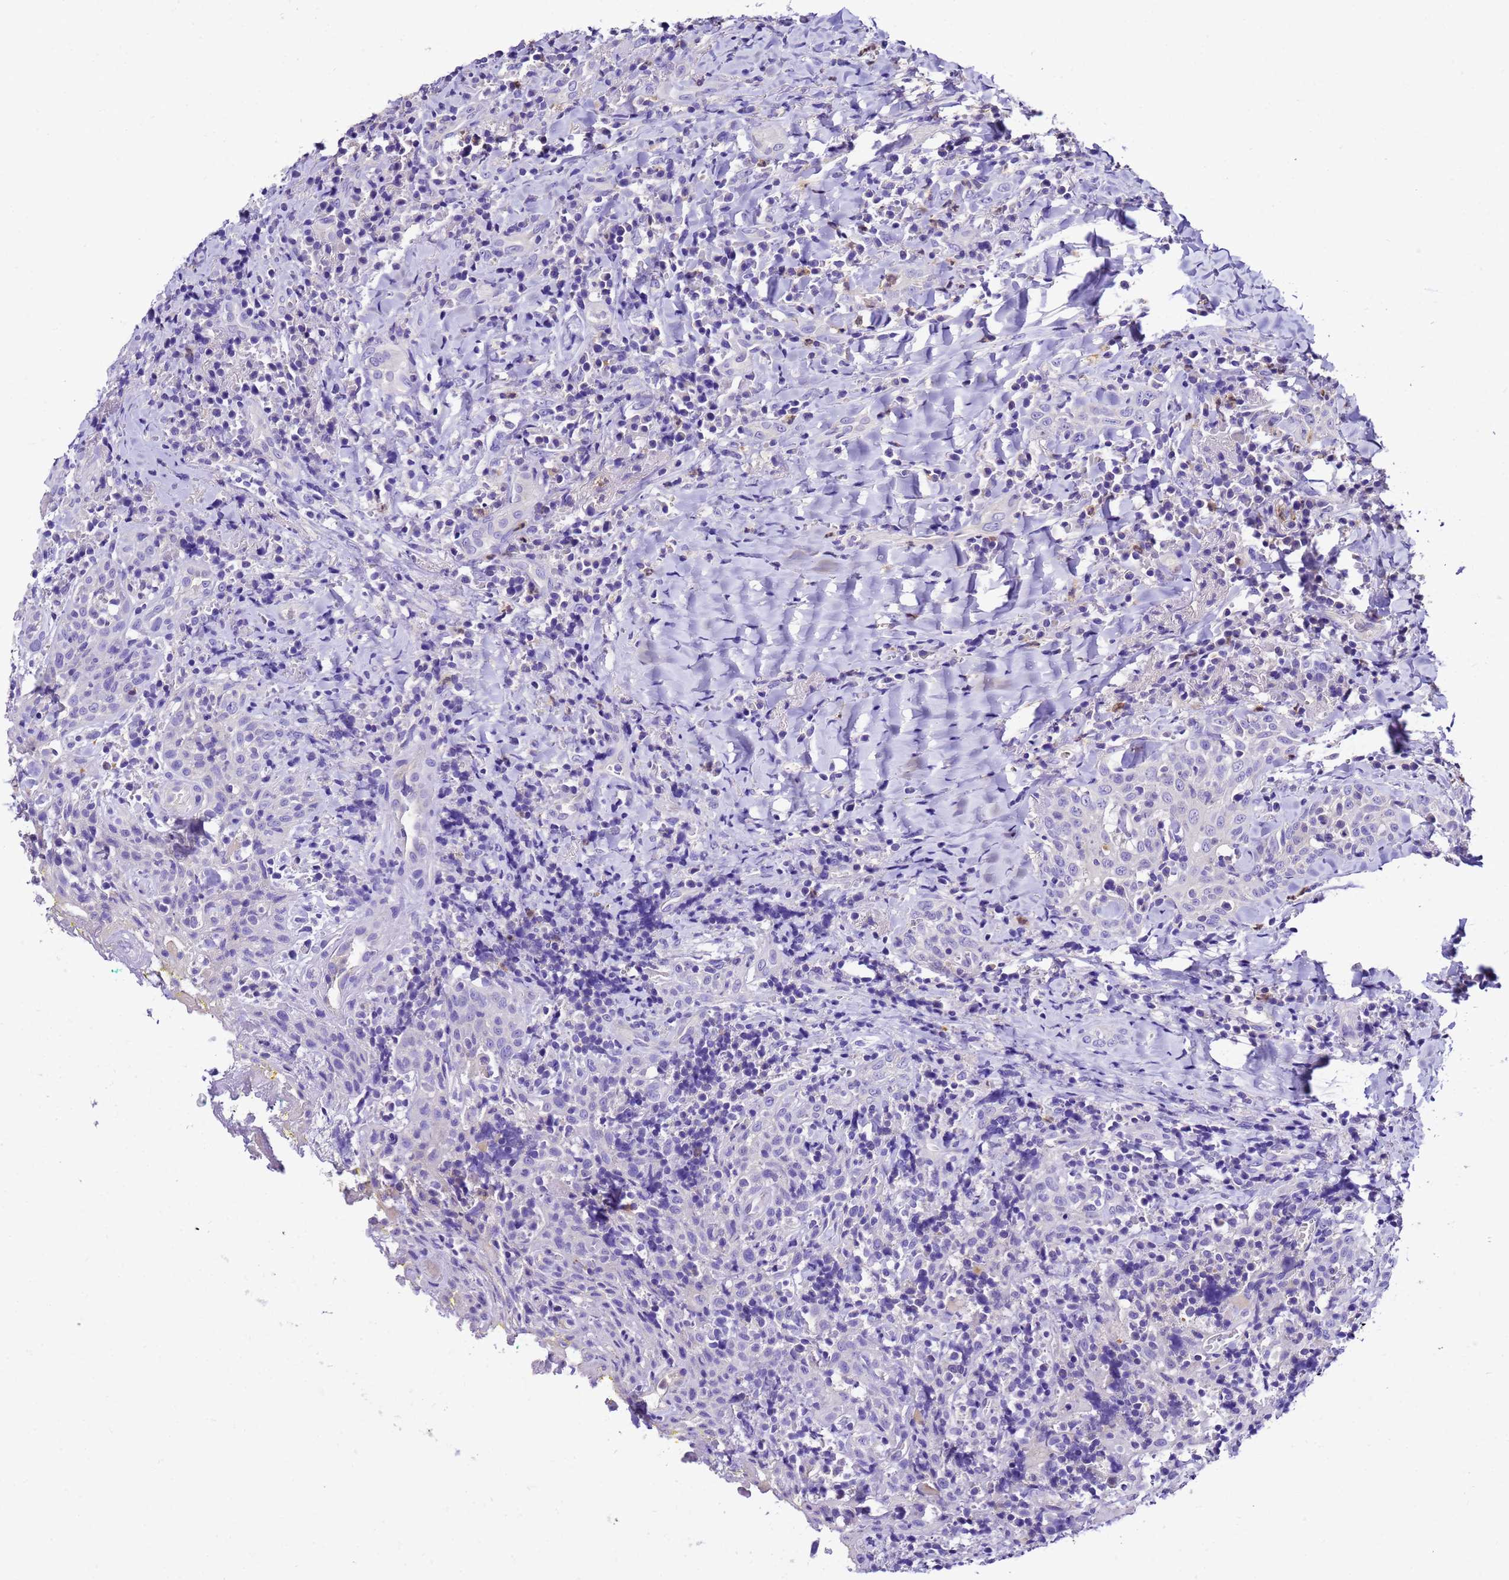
{"staining": {"intensity": "negative", "quantity": "none", "location": "none"}, "tissue": "head and neck cancer", "cell_type": "Tumor cells", "image_type": "cancer", "snomed": [{"axis": "morphology", "description": "Squamous cell carcinoma, NOS"}, {"axis": "topography", "description": "Head-Neck"}], "caption": "A photomicrograph of human head and neck cancer is negative for staining in tumor cells.", "gene": "UGT2A1", "patient": {"sex": "female", "age": 70}}